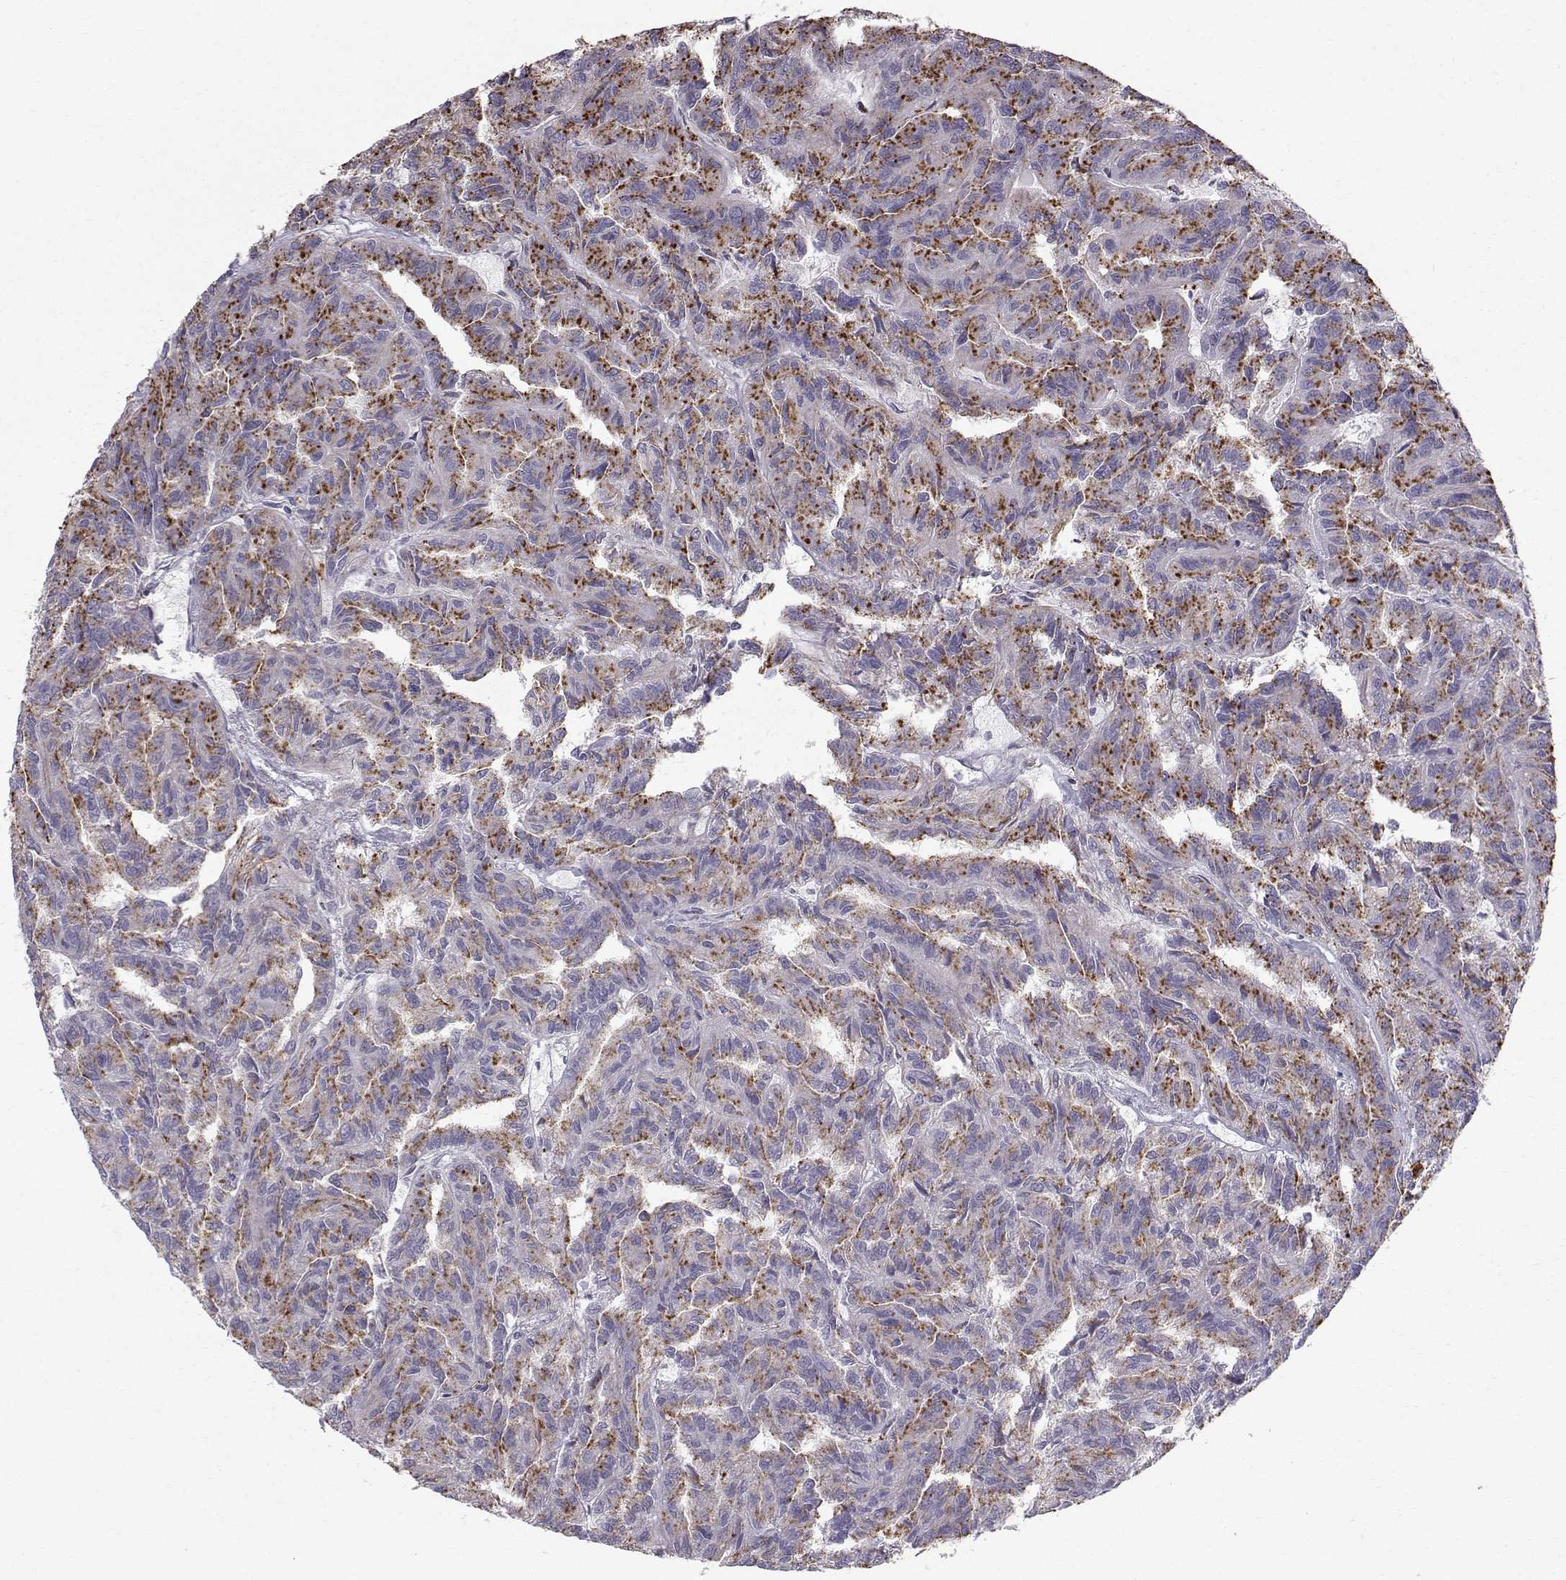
{"staining": {"intensity": "moderate", "quantity": ">75%", "location": "cytoplasmic/membranous"}, "tissue": "renal cancer", "cell_type": "Tumor cells", "image_type": "cancer", "snomed": [{"axis": "morphology", "description": "Adenocarcinoma, NOS"}, {"axis": "topography", "description": "Kidney"}], "caption": "IHC staining of renal cancer (adenocarcinoma), which exhibits medium levels of moderate cytoplasmic/membranous staining in about >75% of tumor cells indicating moderate cytoplasmic/membranous protein staining. The staining was performed using DAB (3,3'-diaminobenzidine) (brown) for protein detection and nuclei were counterstained in hematoxylin (blue).", "gene": "CALCR", "patient": {"sex": "male", "age": 79}}